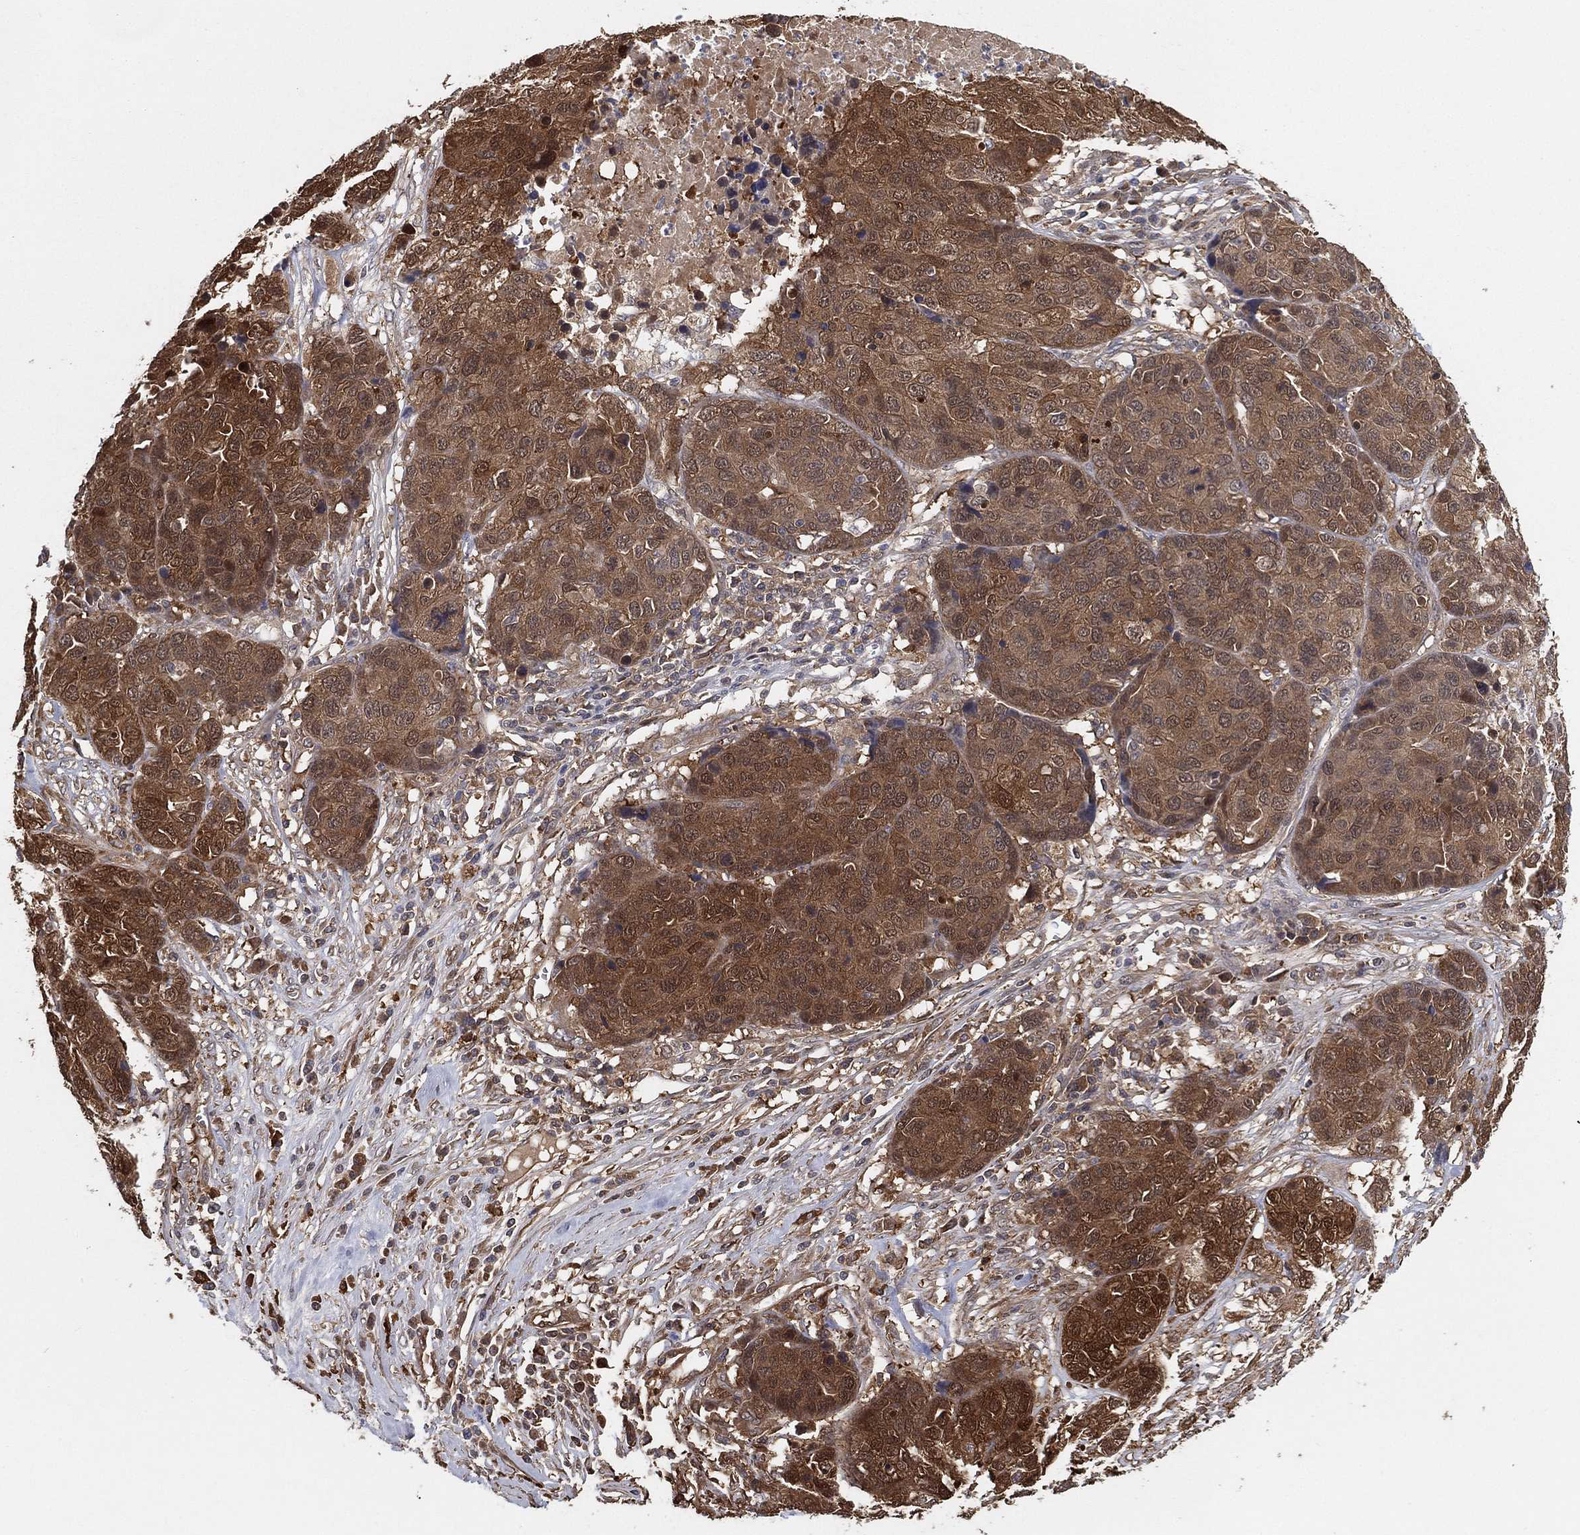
{"staining": {"intensity": "strong", "quantity": "25%-75%", "location": "cytoplasmic/membranous"}, "tissue": "ovarian cancer", "cell_type": "Tumor cells", "image_type": "cancer", "snomed": [{"axis": "morphology", "description": "Cystadenocarcinoma, serous, NOS"}, {"axis": "topography", "description": "Ovary"}], "caption": "An image of human ovarian serous cystadenocarcinoma stained for a protein displays strong cytoplasmic/membranous brown staining in tumor cells.", "gene": "PSMG4", "patient": {"sex": "female", "age": 87}}